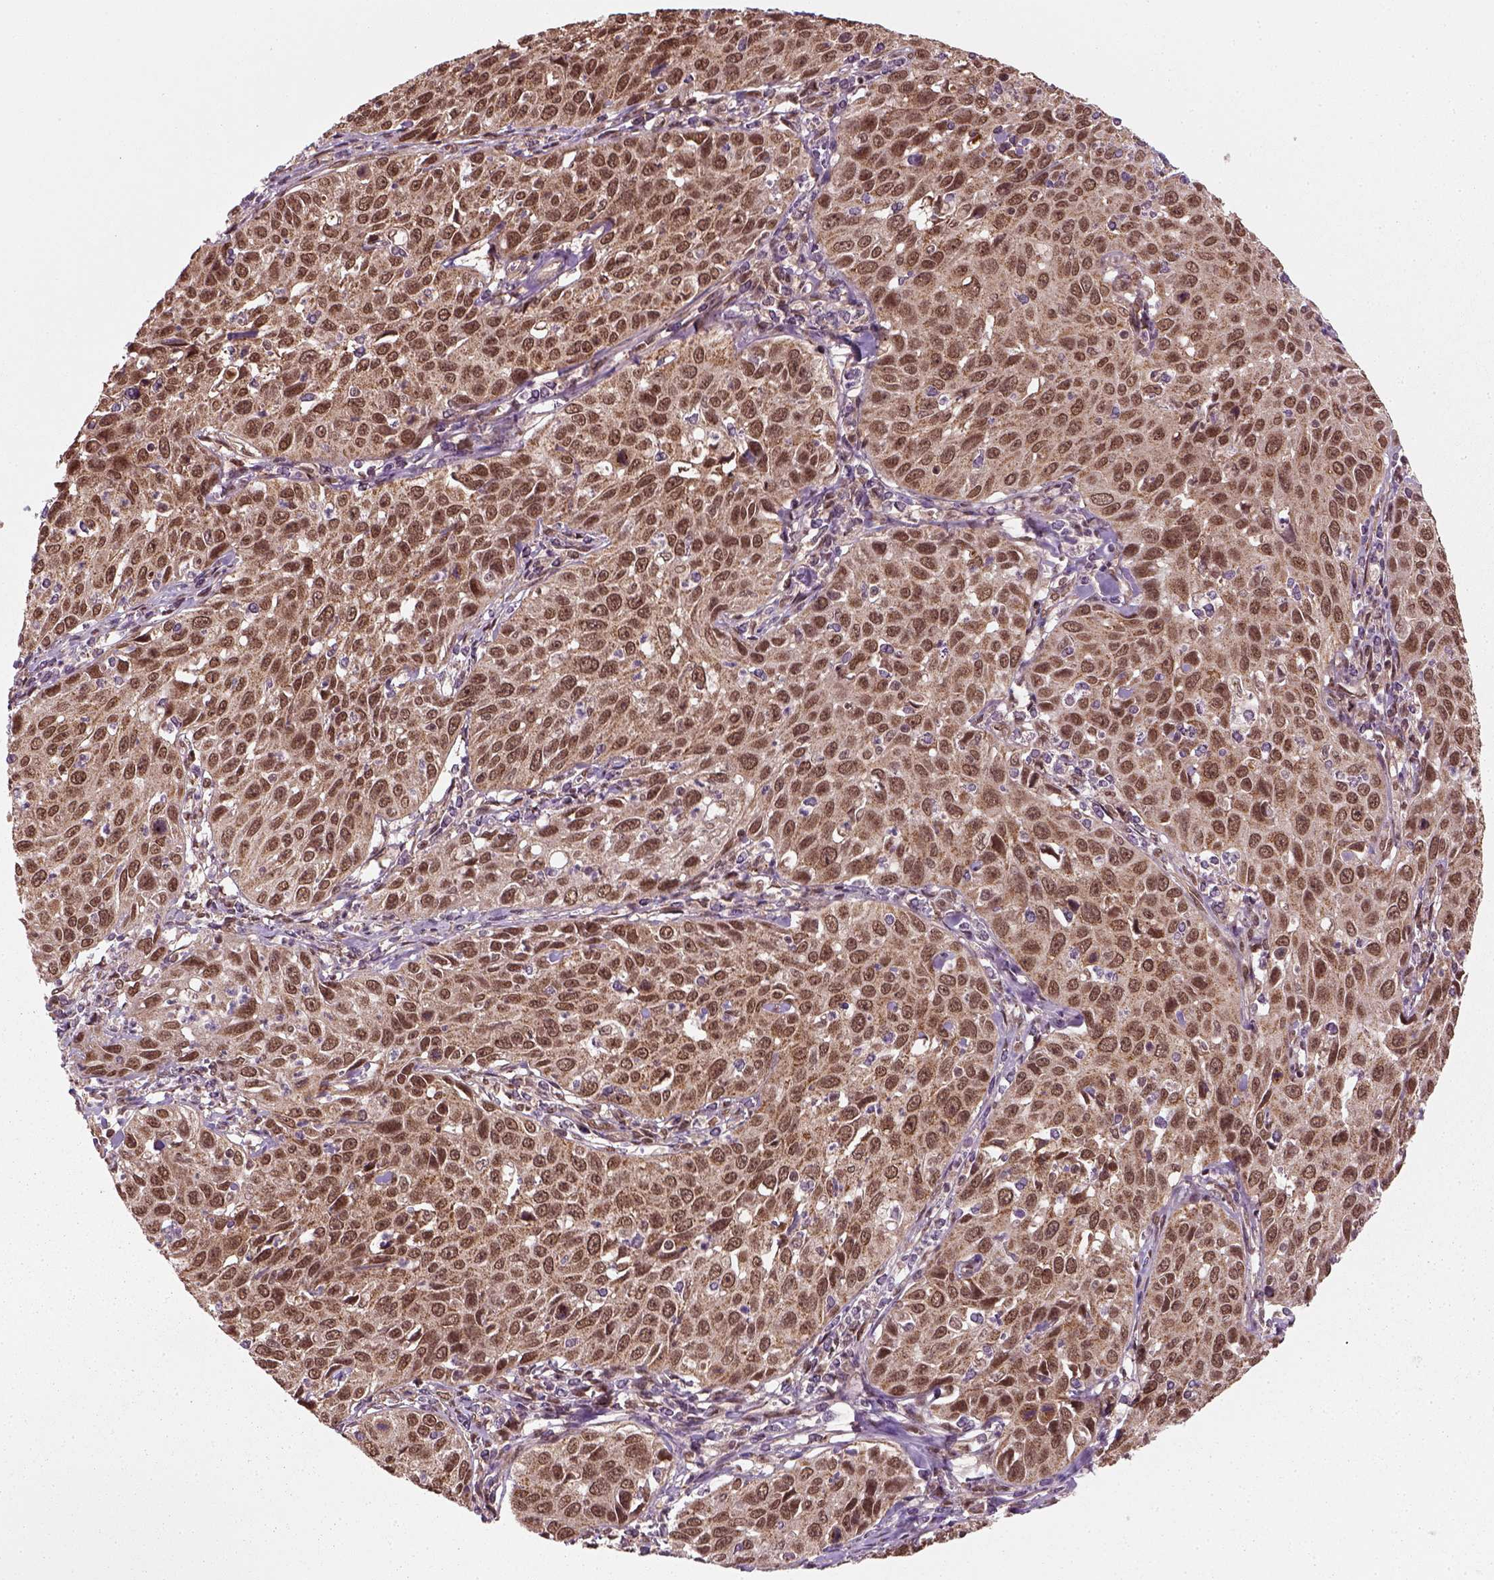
{"staining": {"intensity": "moderate", "quantity": ">75%", "location": "cytoplasmic/membranous,nuclear"}, "tissue": "cervical cancer", "cell_type": "Tumor cells", "image_type": "cancer", "snomed": [{"axis": "morphology", "description": "Squamous cell carcinoma, NOS"}, {"axis": "topography", "description": "Cervix"}], "caption": "Immunohistochemical staining of cervical squamous cell carcinoma displays medium levels of moderate cytoplasmic/membranous and nuclear protein staining in approximately >75% of tumor cells. Using DAB (3,3'-diaminobenzidine) (brown) and hematoxylin (blue) stains, captured at high magnification using brightfield microscopy.", "gene": "NUDT9", "patient": {"sex": "female", "age": 26}}